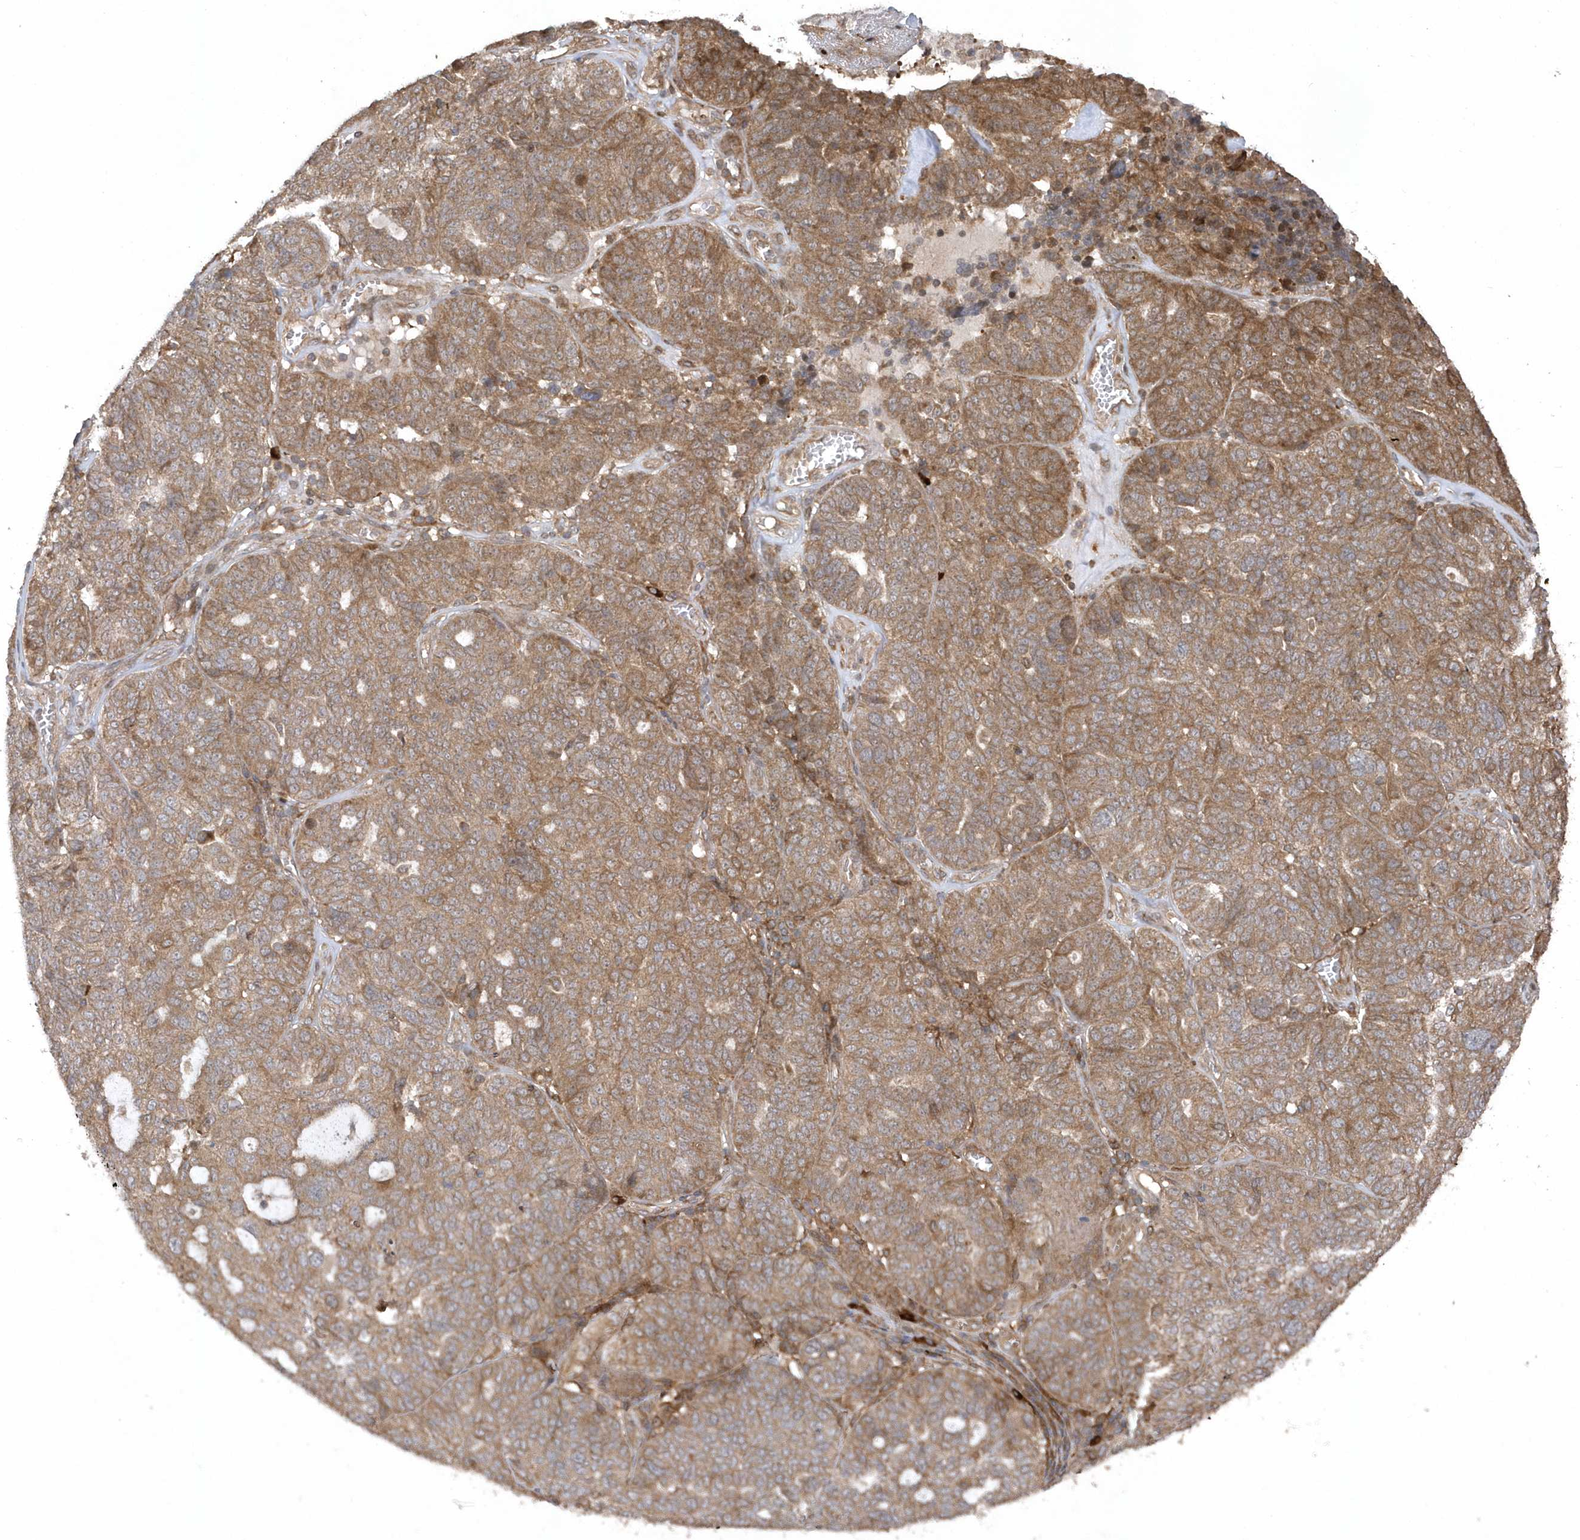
{"staining": {"intensity": "moderate", "quantity": ">75%", "location": "cytoplasmic/membranous"}, "tissue": "ovarian cancer", "cell_type": "Tumor cells", "image_type": "cancer", "snomed": [{"axis": "morphology", "description": "Cystadenocarcinoma, serous, NOS"}, {"axis": "topography", "description": "Ovary"}], "caption": "About >75% of tumor cells in serous cystadenocarcinoma (ovarian) display moderate cytoplasmic/membranous protein expression as visualized by brown immunohistochemical staining.", "gene": "HERPUD1", "patient": {"sex": "female", "age": 59}}